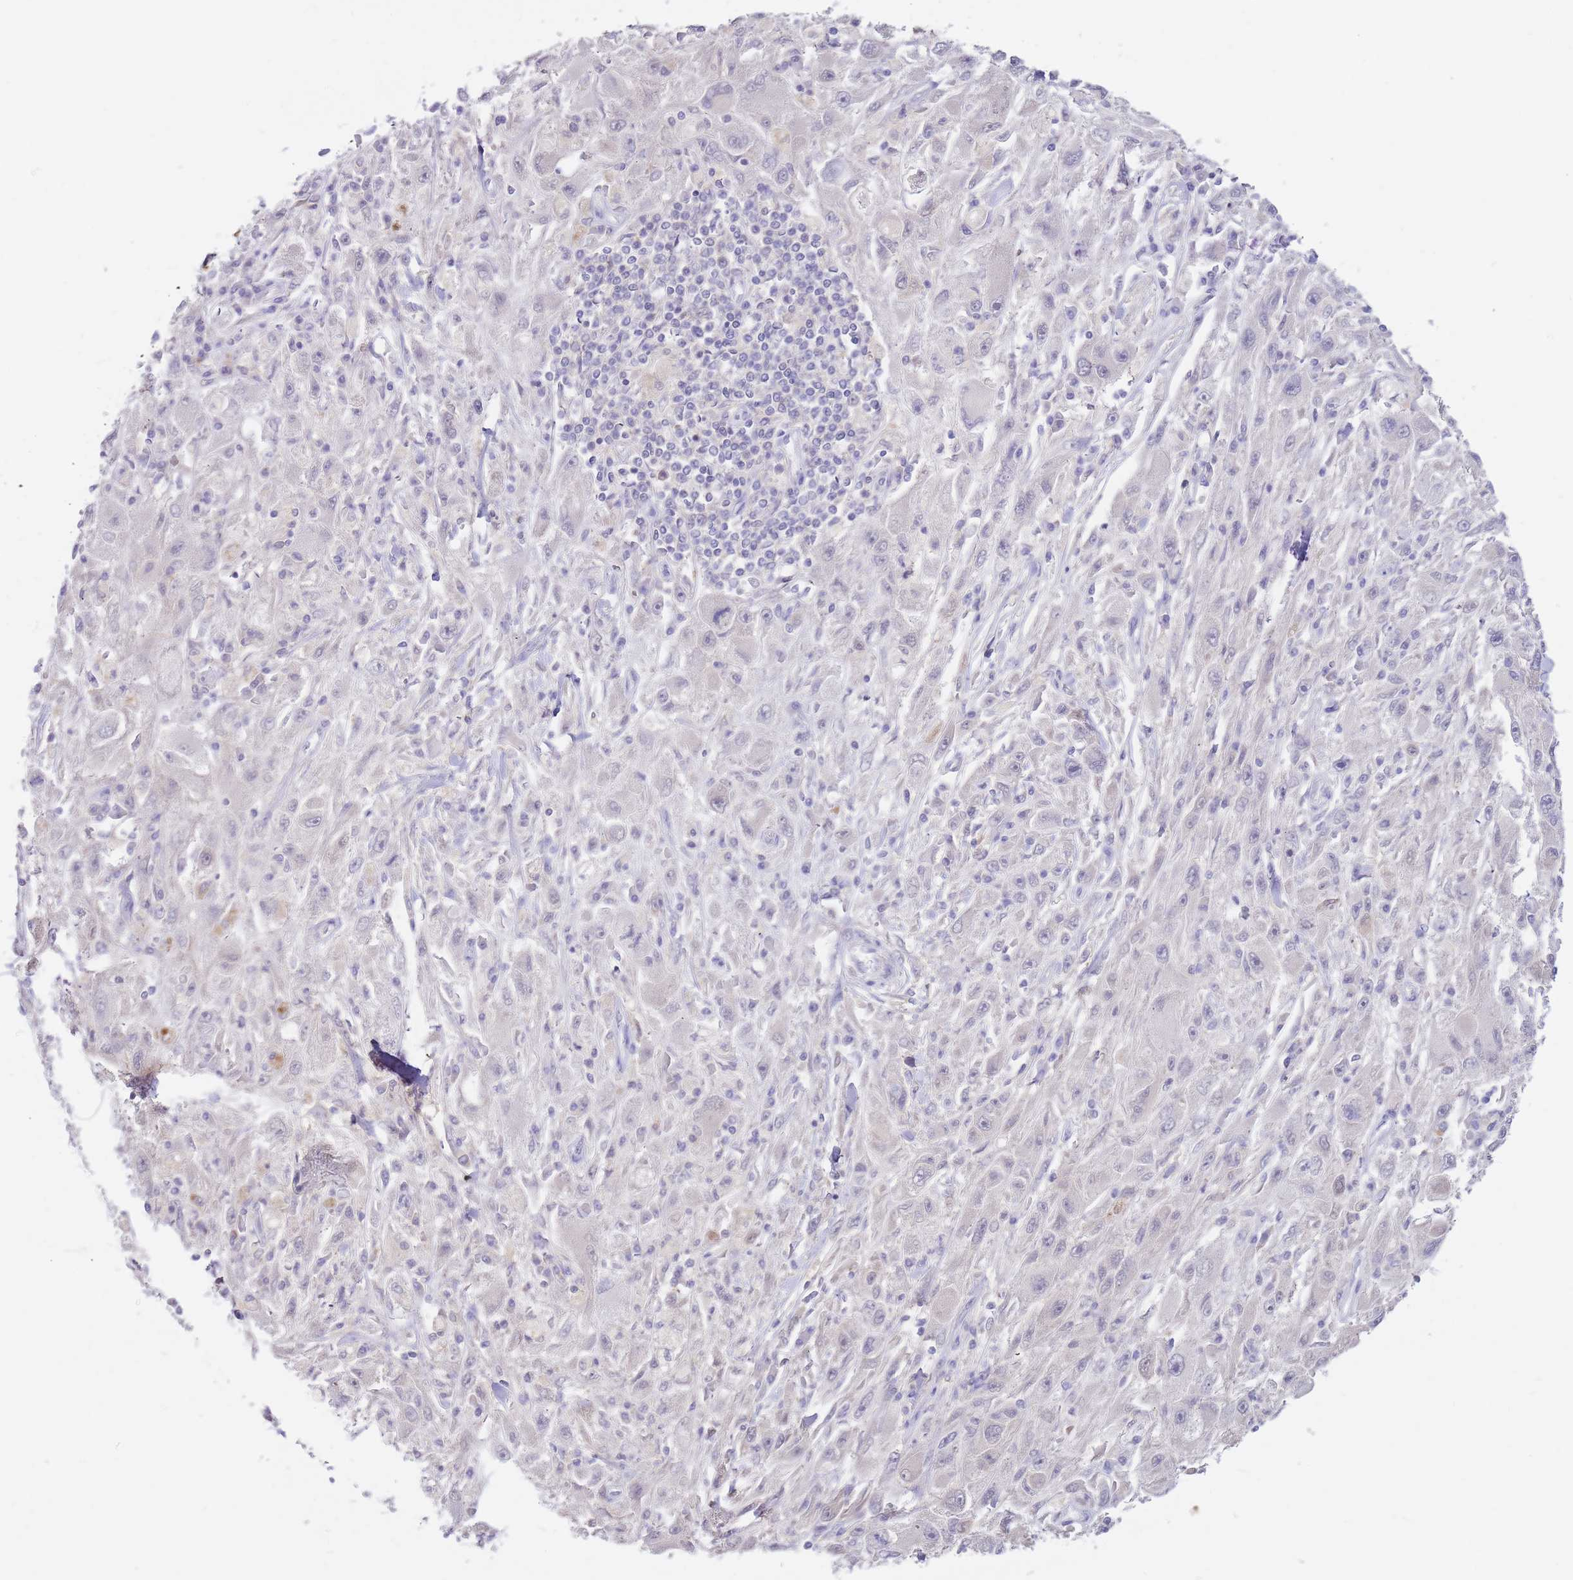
{"staining": {"intensity": "negative", "quantity": "none", "location": "none"}, "tissue": "melanoma", "cell_type": "Tumor cells", "image_type": "cancer", "snomed": [{"axis": "morphology", "description": "Malignant melanoma, Metastatic site"}, {"axis": "topography", "description": "Skin"}], "caption": "Immunohistochemistry photomicrograph of neoplastic tissue: malignant melanoma (metastatic site) stained with DAB displays no significant protein staining in tumor cells. (DAB immunohistochemistry, high magnification).", "gene": "AP5S1", "patient": {"sex": "male", "age": 53}}